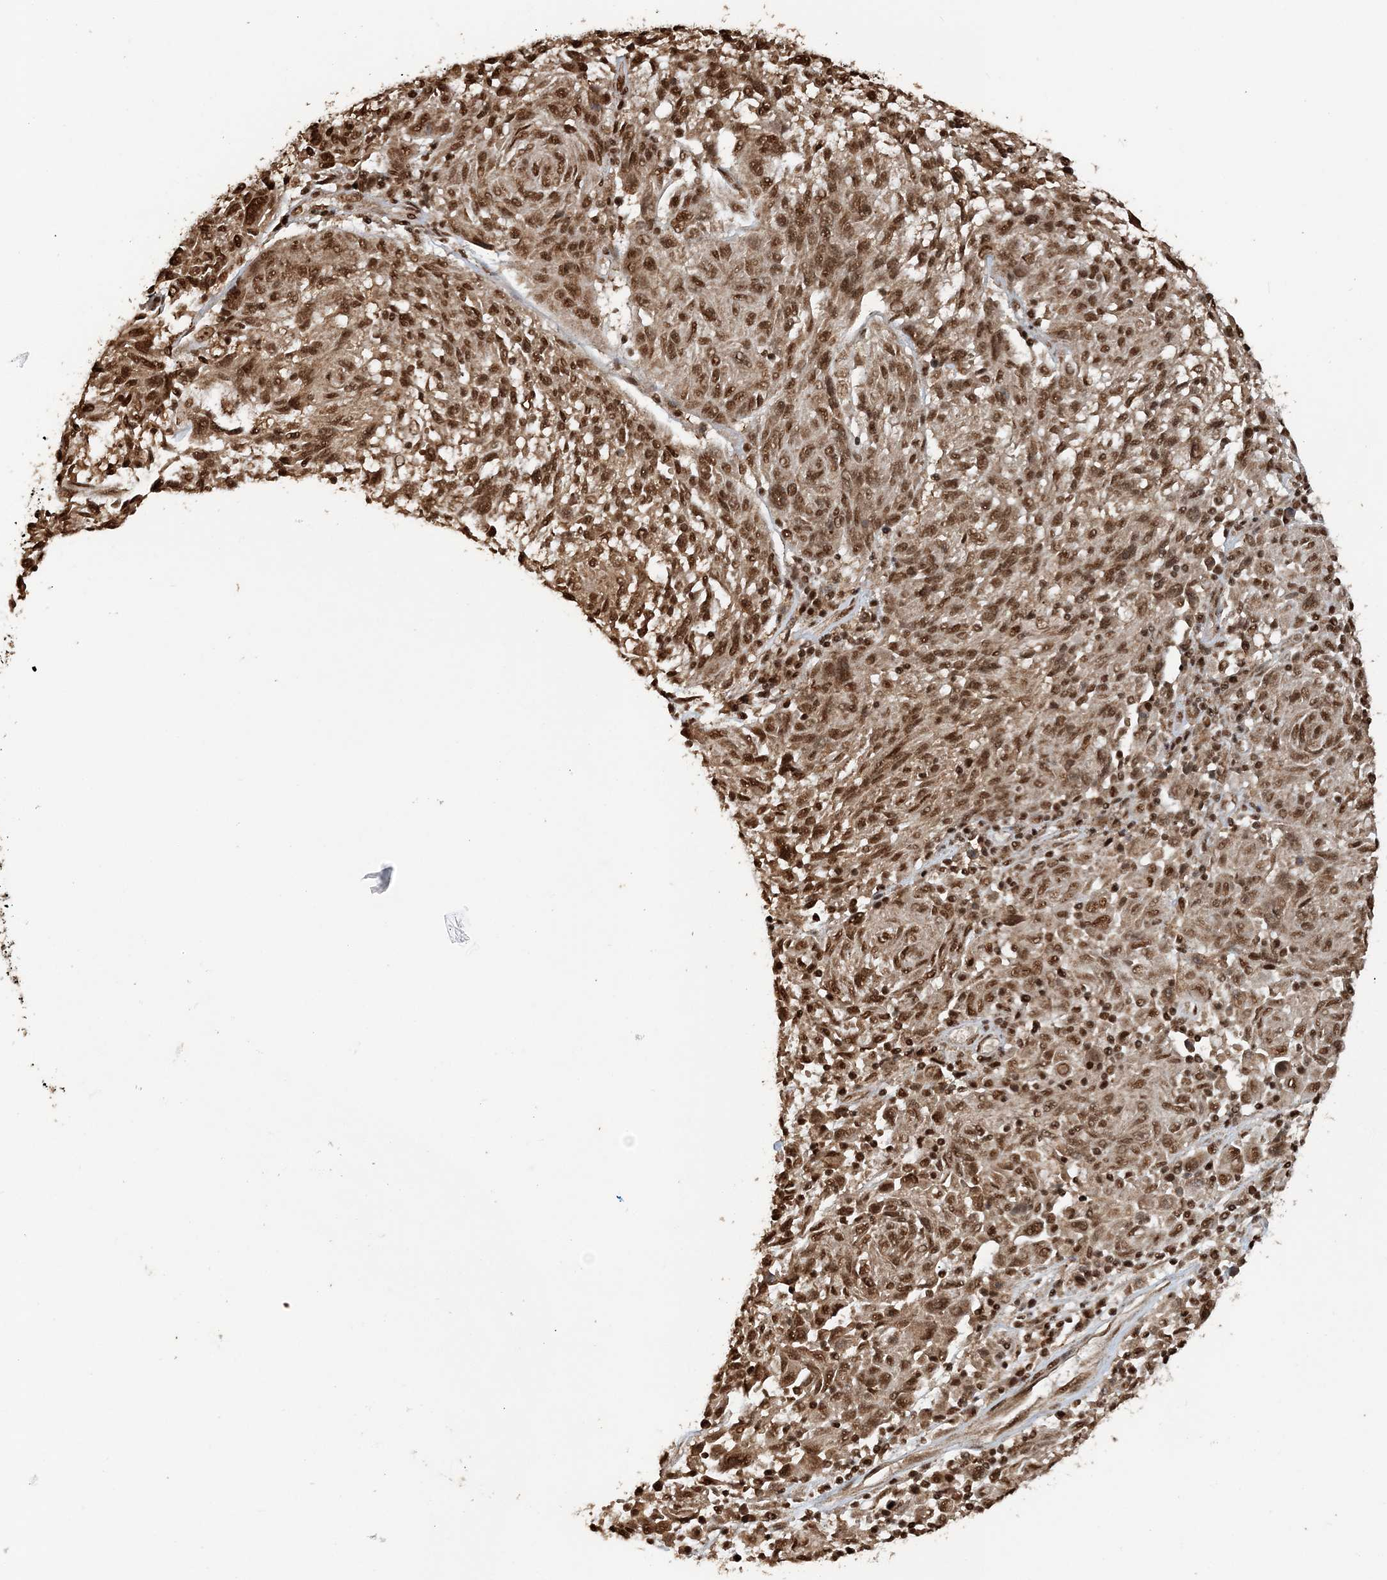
{"staining": {"intensity": "moderate", "quantity": ">75%", "location": "nuclear"}, "tissue": "melanoma", "cell_type": "Tumor cells", "image_type": "cancer", "snomed": [{"axis": "morphology", "description": "Malignant melanoma, NOS"}, {"axis": "topography", "description": "Skin"}], "caption": "A micrograph of human melanoma stained for a protein displays moderate nuclear brown staining in tumor cells.", "gene": "ARHGAP35", "patient": {"sex": "male", "age": 53}}